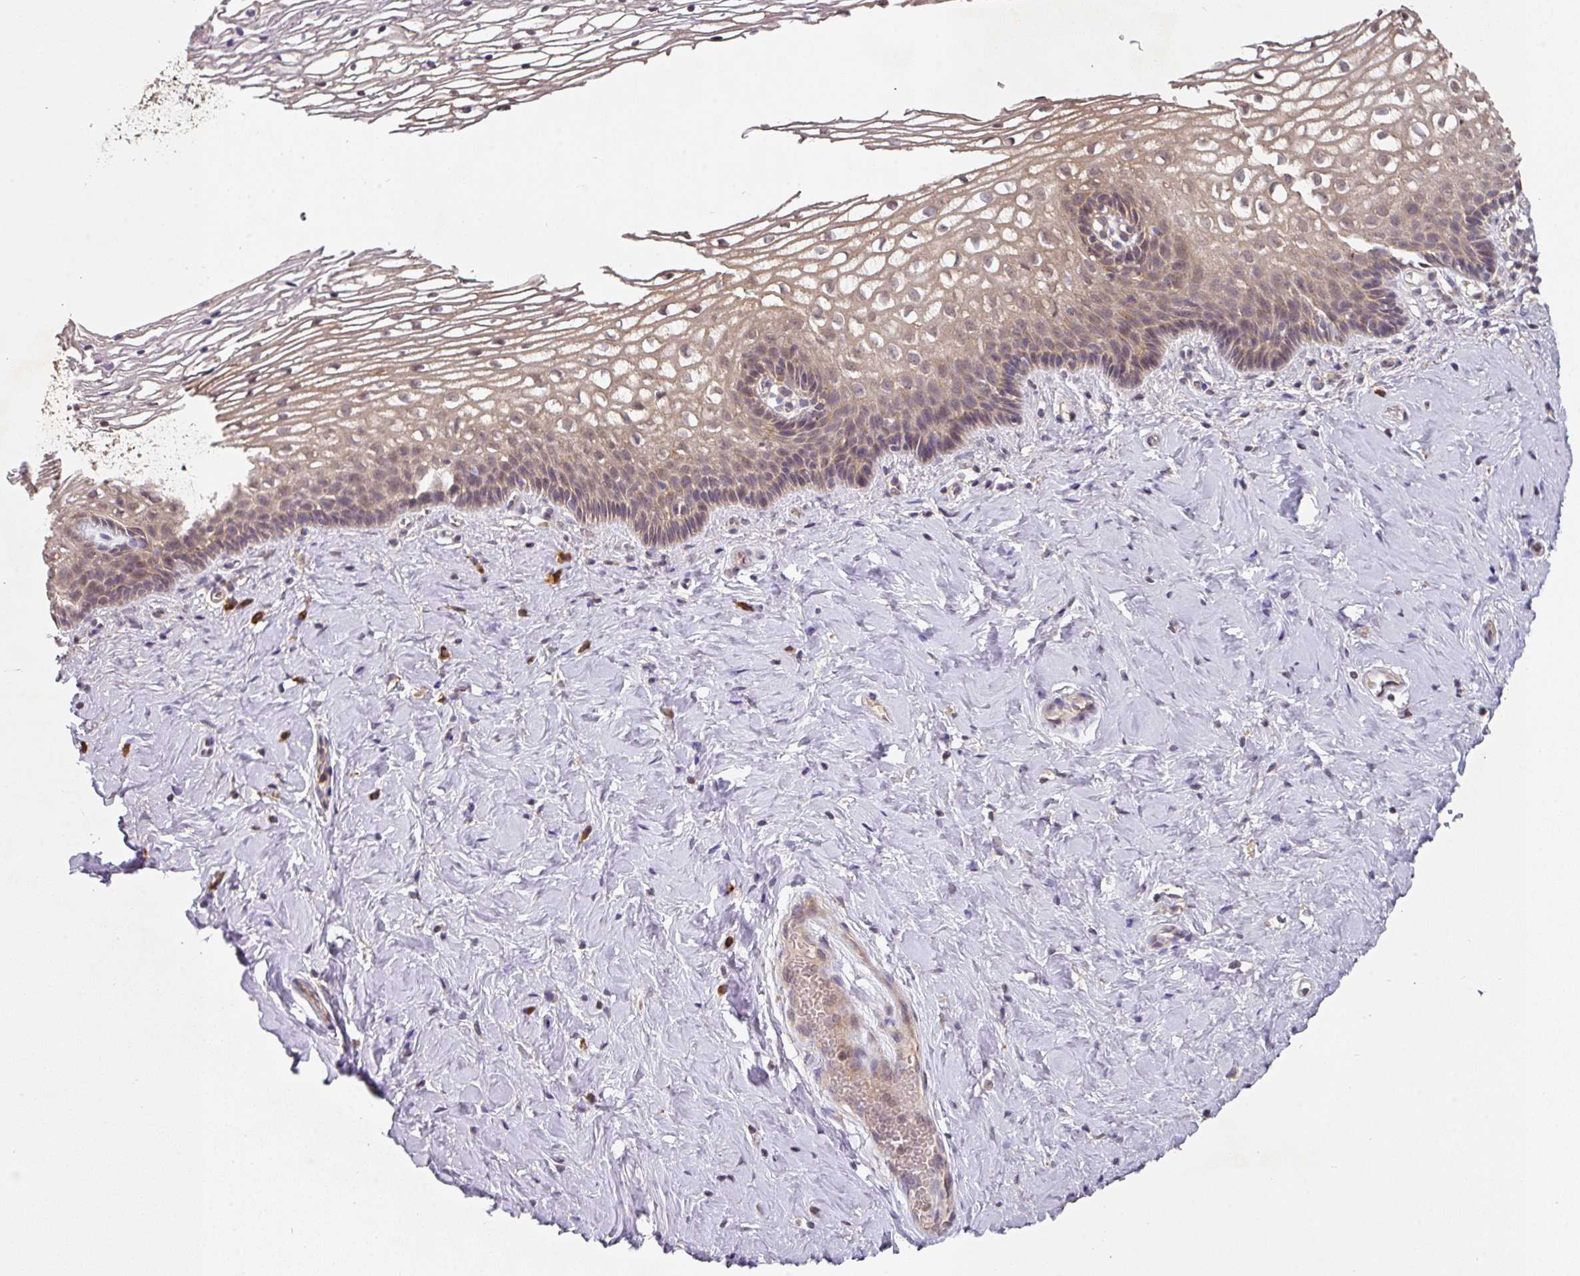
{"staining": {"intensity": "moderate", "quantity": ">75%", "location": "cytoplasmic/membranous"}, "tissue": "cervix", "cell_type": "Glandular cells", "image_type": "normal", "snomed": [{"axis": "morphology", "description": "Normal tissue, NOS"}, {"axis": "topography", "description": "Cervix"}], "caption": "DAB immunohistochemical staining of benign human cervix shows moderate cytoplasmic/membranous protein expression in approximately >75% of glandular cells. The protein is stained brown, and the nuclei are stained in blue (DAB (3,3'-diaminobenzidine) IHC with brightfield microscopy, high magnification).", "gene": "ACVR2B", "patient": {"sex": "female", "age": 36}}